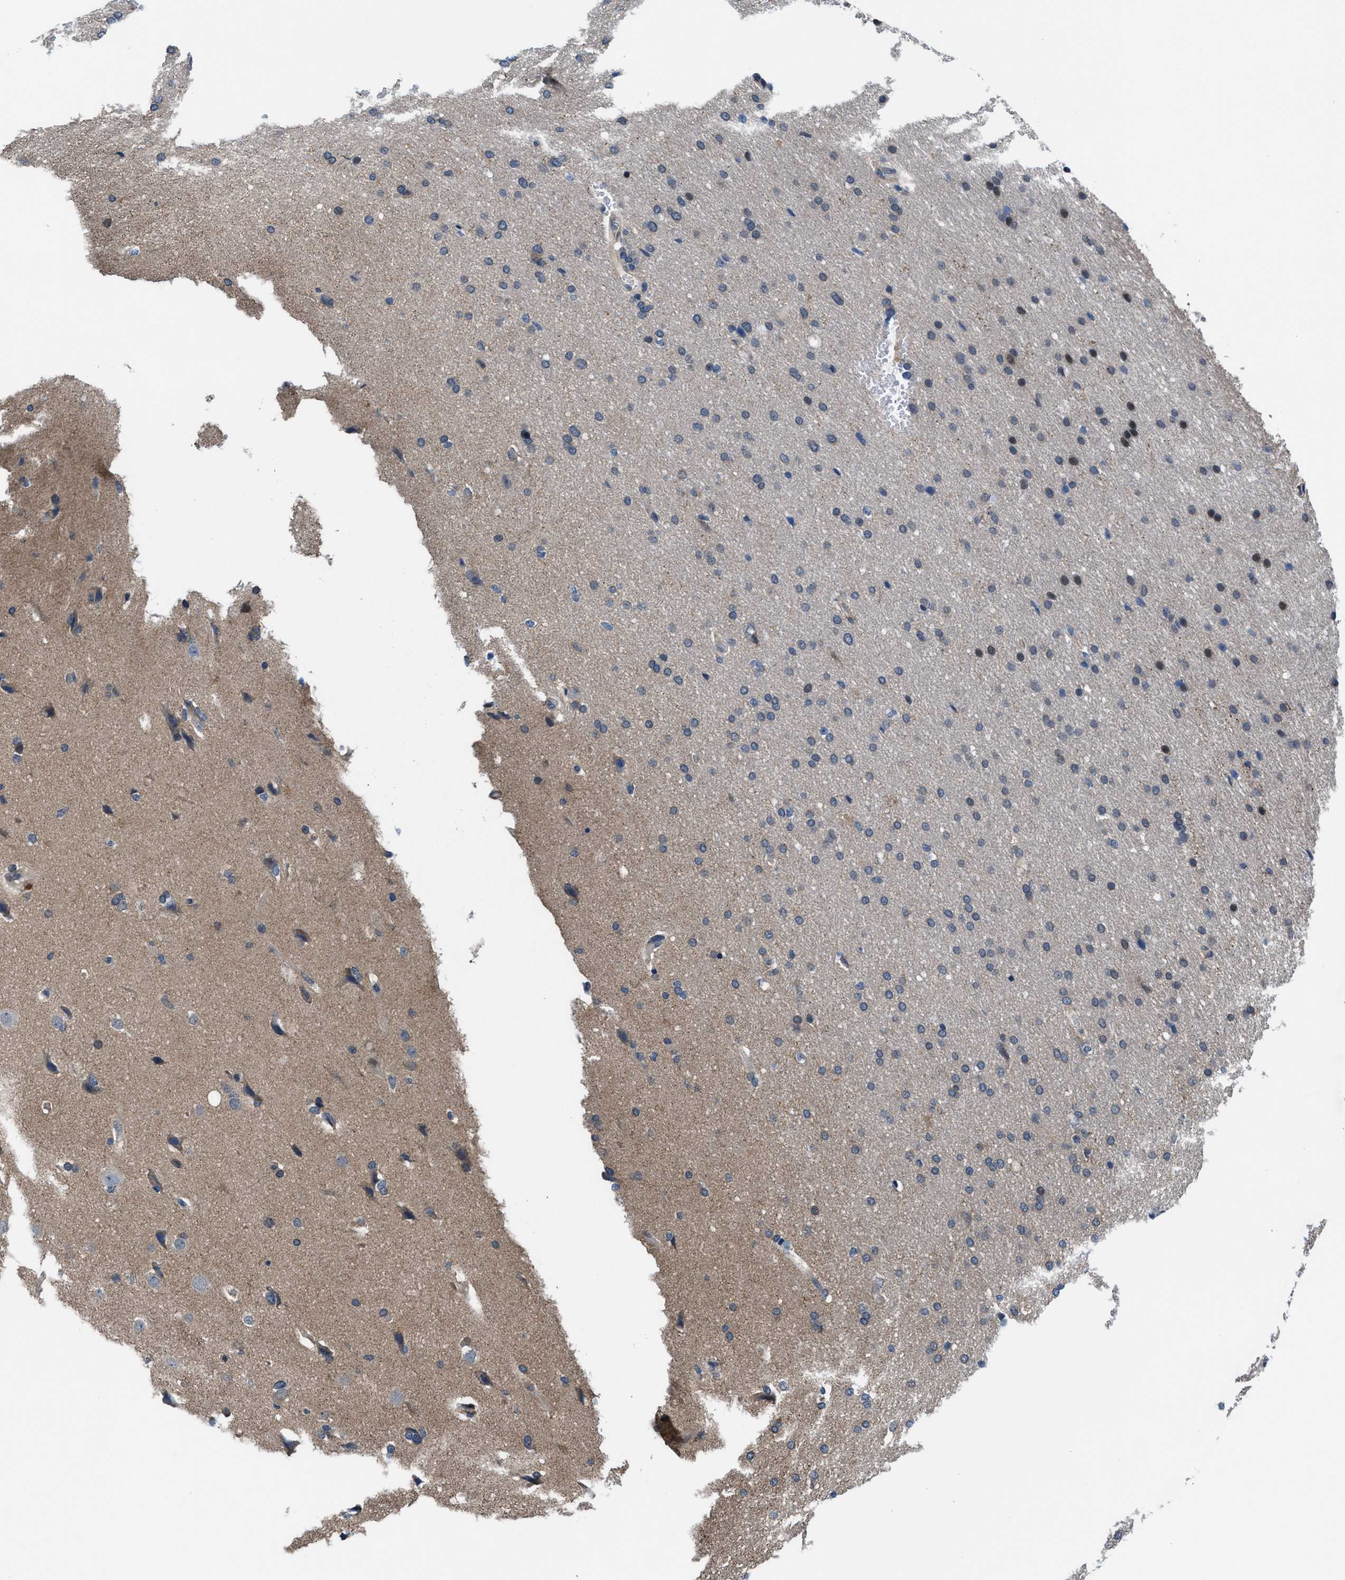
{"staining": {"intensity": "weak", "quantity": "<25%", "location": "cytoplasmic/membranous"}, "tissue": "glioma", "cell_type": "Tumor cells", "image_type": "cancer", "snomed": [{"axis": "morphology", "description": "Glioma, malignant, Low grade"}, {"axis": "topography", "description": "Brain"}], "caption": "Immunohistochemistry (IHC) image of neoplastic tissue: human malignant glioma (low-grade) stained with DAB exhibits no significant protein staining in tumor cells.", "gene": "PRPSAP2", "patient": {"sex": "female", "age": 37}}